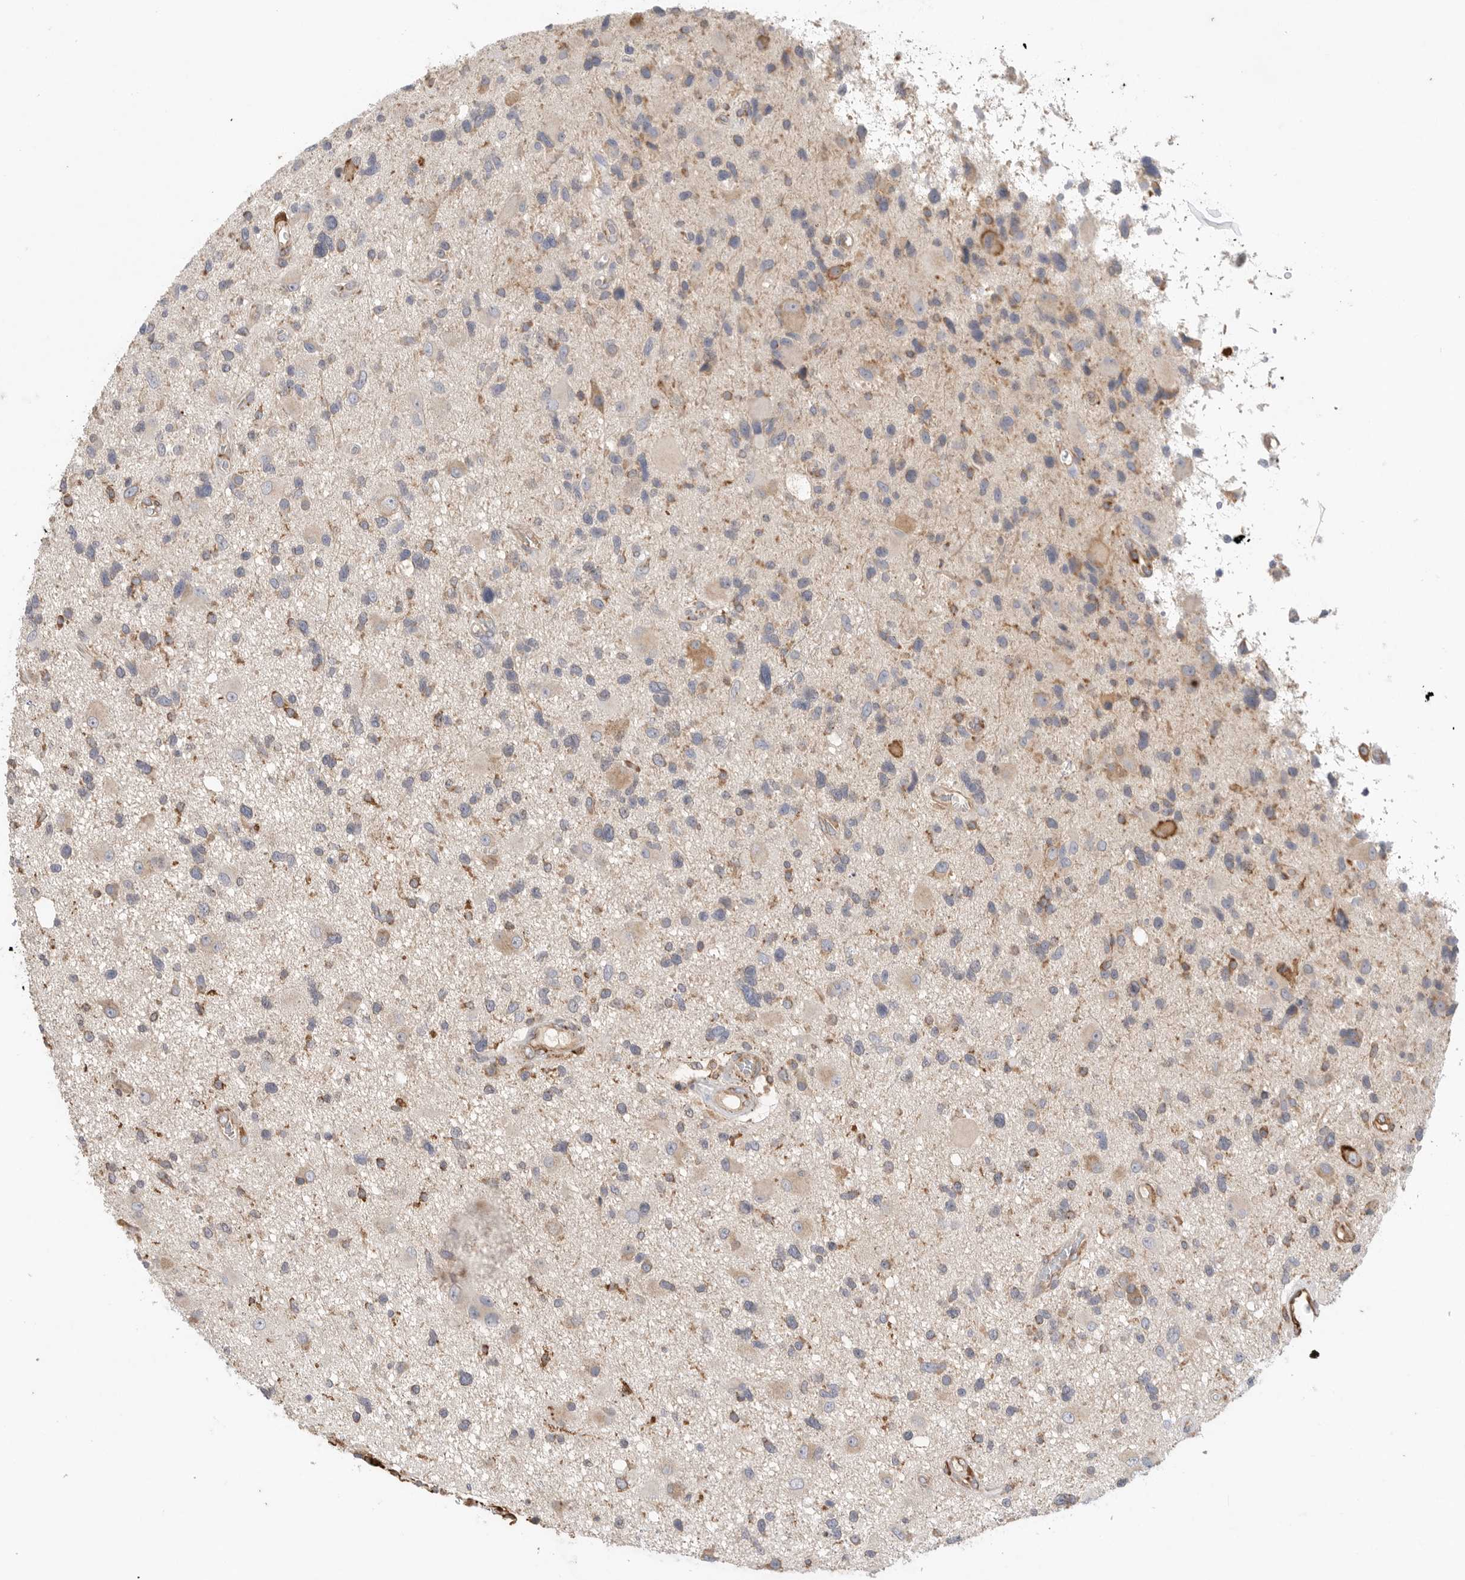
{"staining": {"intensity": "weak", "quantity": "<25%", "location": "cytoplasmic/membranous"}, "tissue": "glioma", "cell_type": "Tumor cells", "image_type": "cancer", "snomed": [{"axis": "morphology", "description": "Glioma, malignant, High grade"}, {"axis": "topography", "description": "Brain"}], "caption": "Histopathology image shows no significant protein expression in tumor cells of glioma.", "gene": "BLOC1S5", "patient": {"sex": "male", "age": 33}}